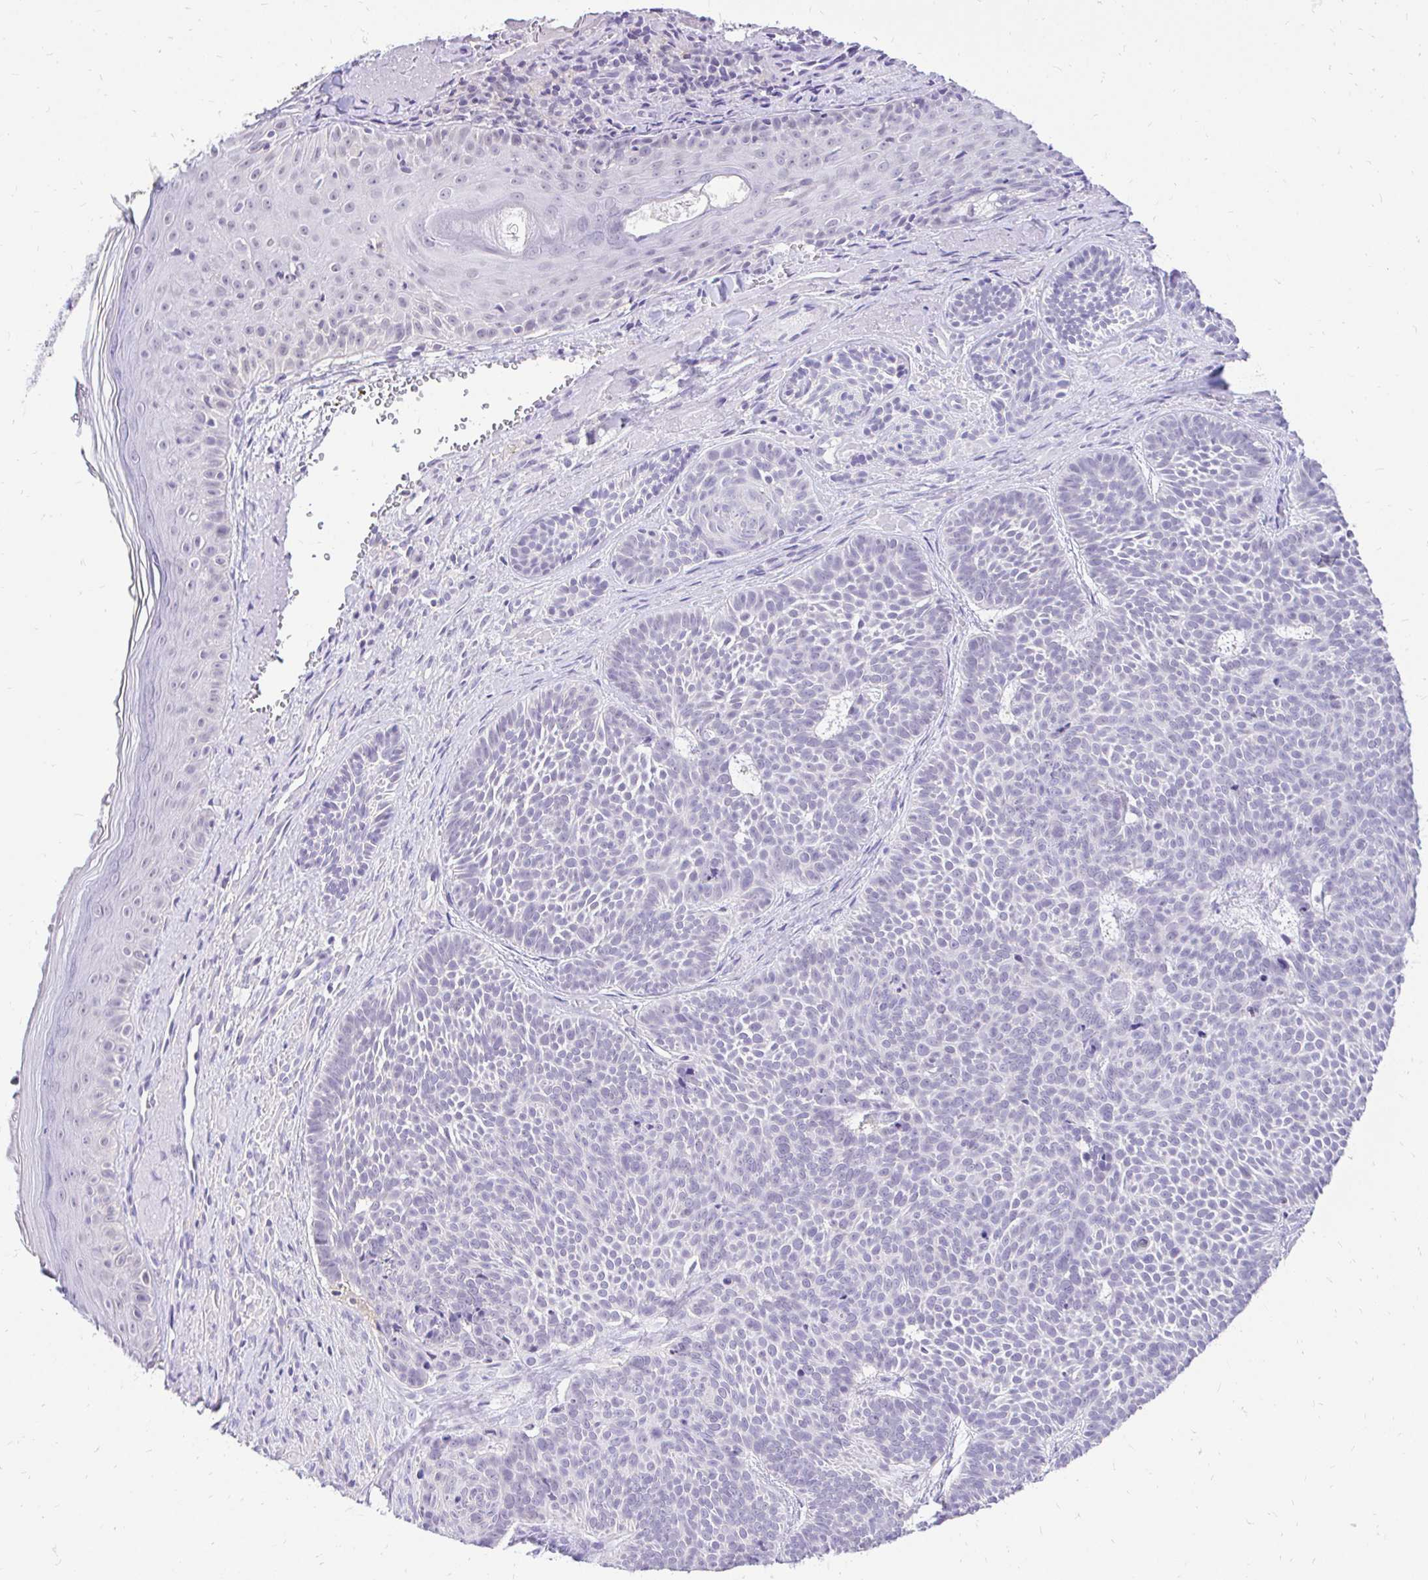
{"staining": {"intensity": "negative", "quantity": "none", "location": "none"}, "tissue": "skin cancer", "cell_type": "Tumor cells", "image_type": "cancer", "snomed": [{"axis": "morphology", "description": "Basal cell carcinoma"}, {"axis": "topography", "description": "Skin"}], "caption": "This photomicrograph is of basal cell carcinoma (skin) stained with immunohistochemistry (IHC) to label a protein in brown with the nuclei are counter-stained blue. There is no expression in tumor cells.", "gene": "FATE1", "patient": {"sex": "male", "age": 81}}